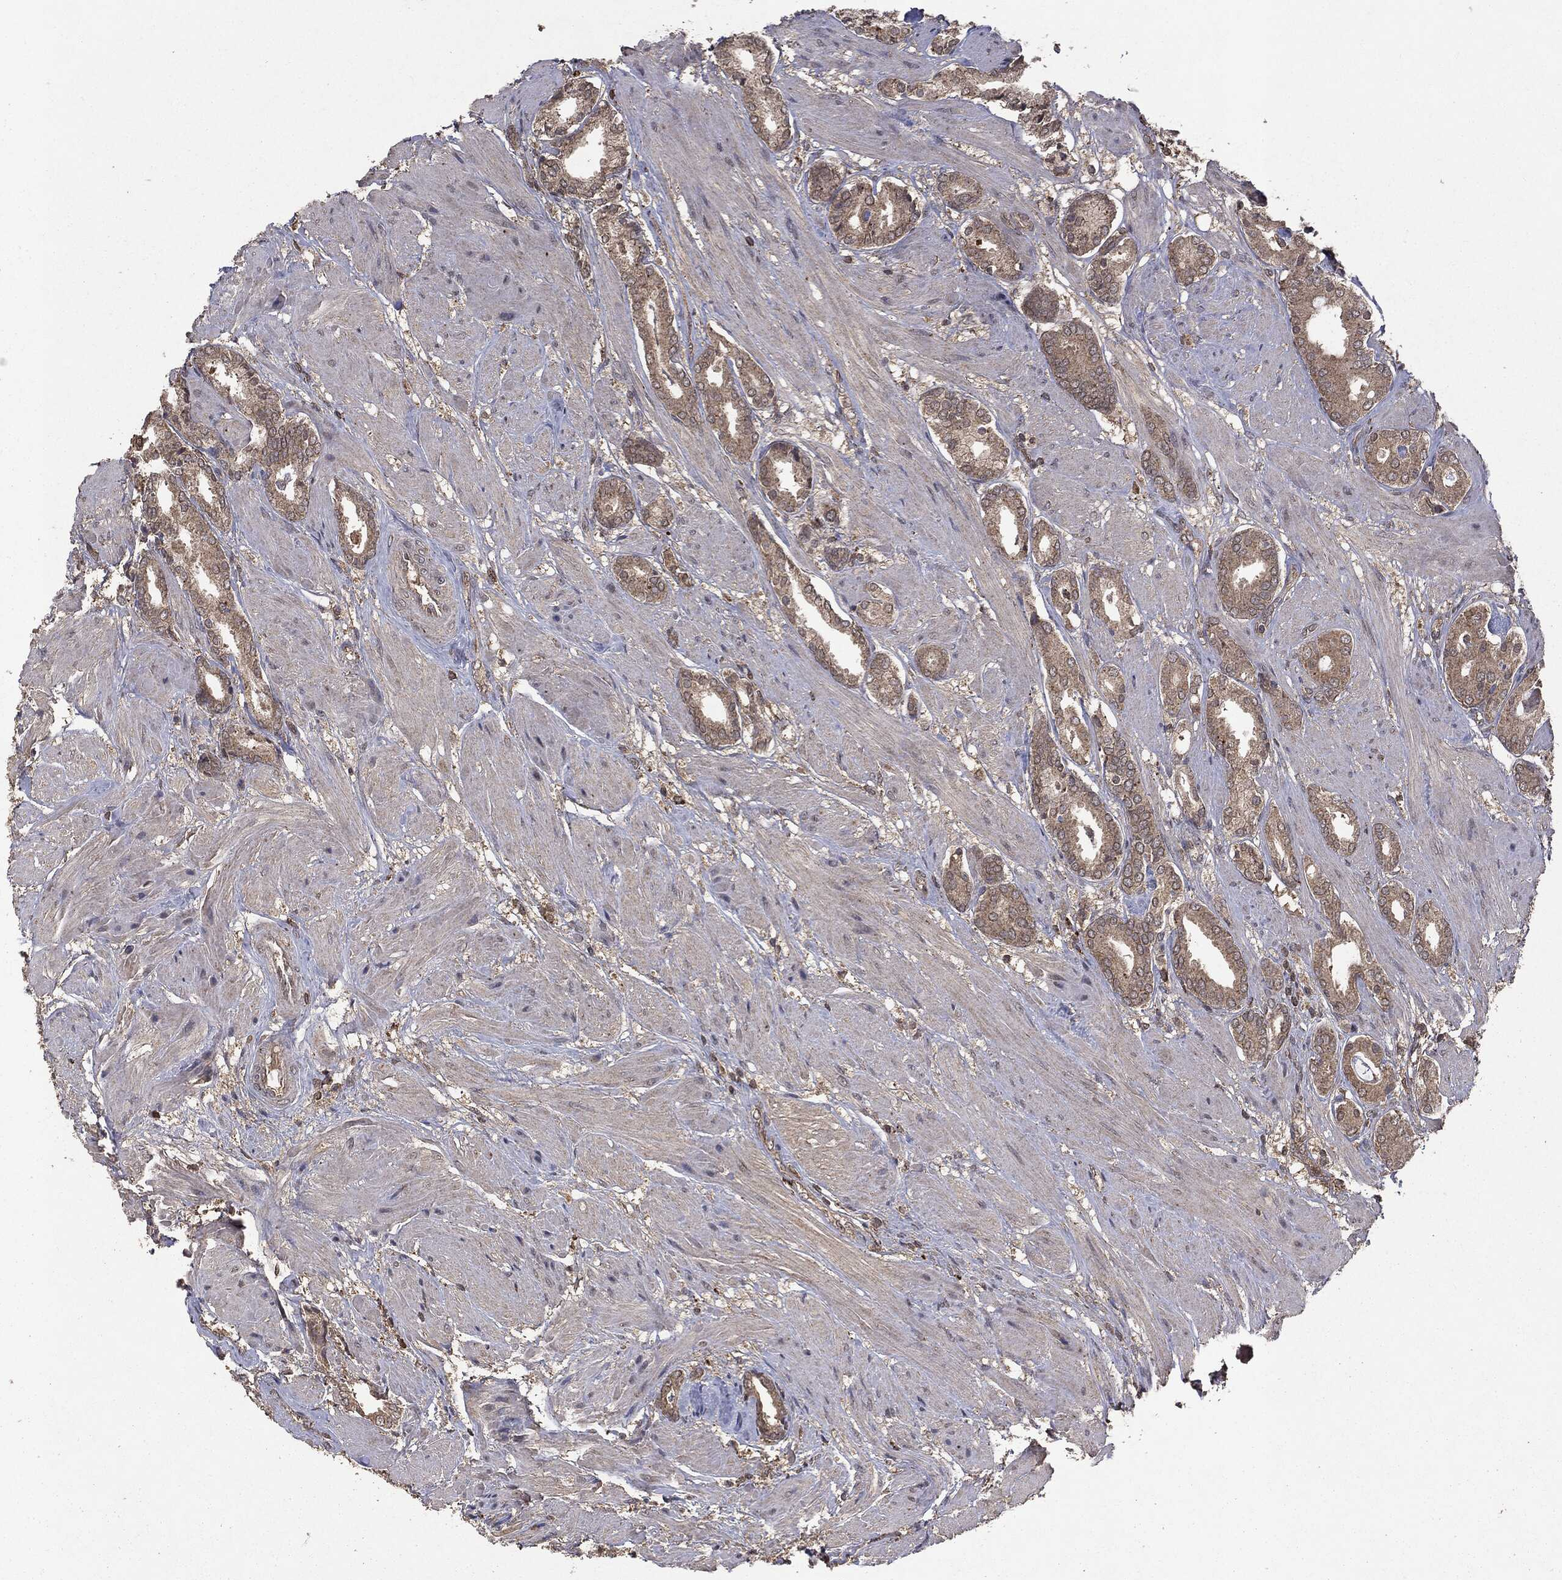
{"staining": {"intensity": "weak", "quantity": "25%-75%", "location": "cytoplasmic/membranous"}, "tissue": "prostate cancer", "cell_type": "Tumor cells", "image_type": "cancer", "snomed": [{"axis": "morphology", "description": "Adenocarcinoma, High grade"}, {"axis": "topography", "description": "Prostate"}], "caption": "Immunohistochemical staining of human prostate cancer demonstrates weak cytoplasmic/membranous protein expression in approximately 25%-75% of tumor cells.", "gene": "MTOR", "patient": {"sex": "male", "age": 56}}